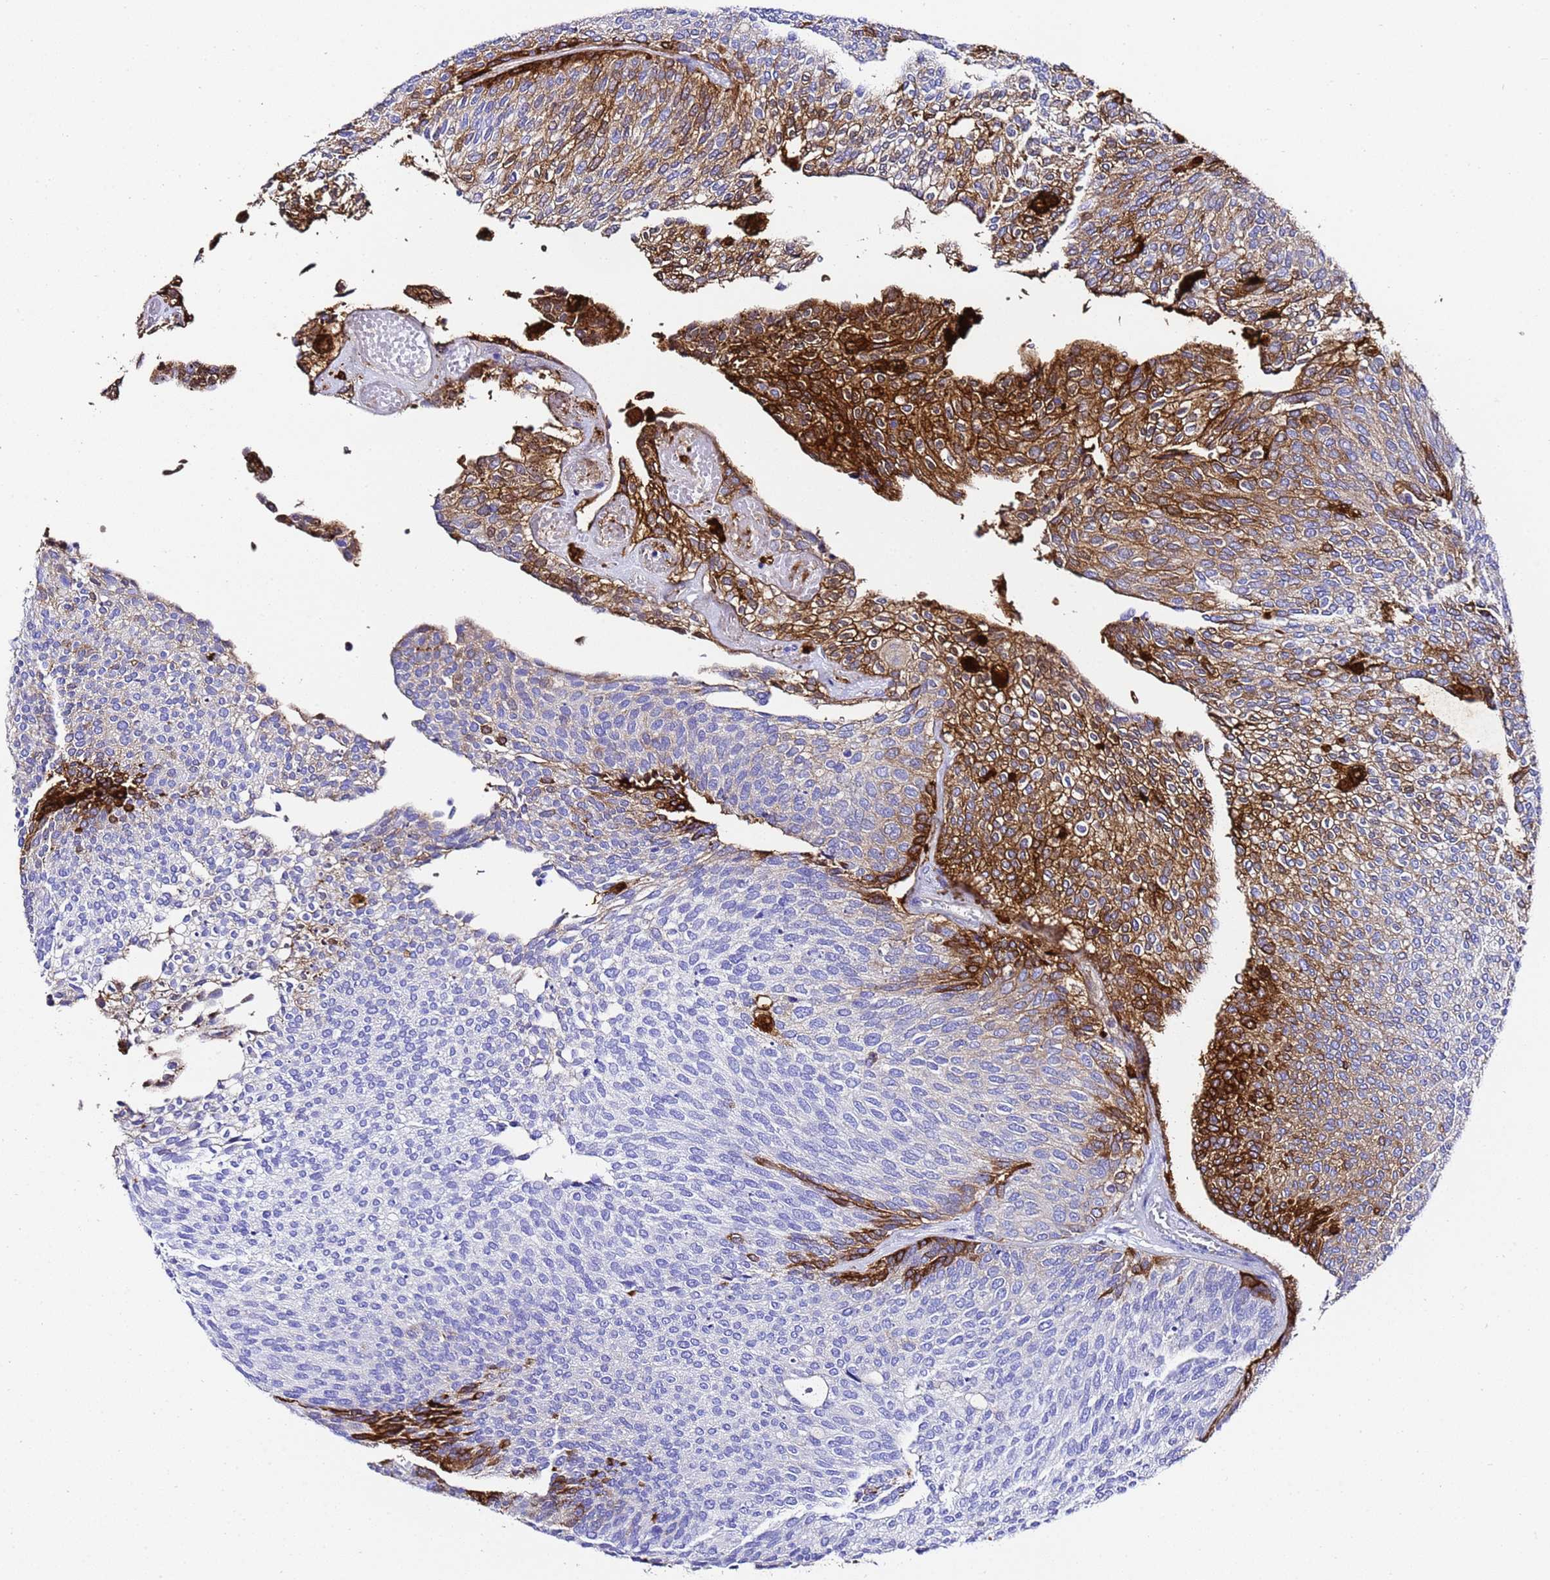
{"staining": {"intensity": "strong", "quantity": "25%-75%", "location": "cytoplasmic/membranous"}, "tissue": "urothelial cancer", "cell_type": "Tumor cells", "image_type": "cancer", "snomed": [{"axis": "morphology", "description": "Urothelial carcinoma, Low grade"}, {"axis": "topography", "description": "Urinary bladder"}], "caption": "This micrograph shows urothelial carcinoma (low-grade) stained with immunohistochemistry to label a protein in brown. The cytoplasmic/membranous of tumor cells show strong positivity for the protein. Nuclei are counter-stained blue.", "gene": "FTL", "patient": {"sex": "female", "age": 79}}